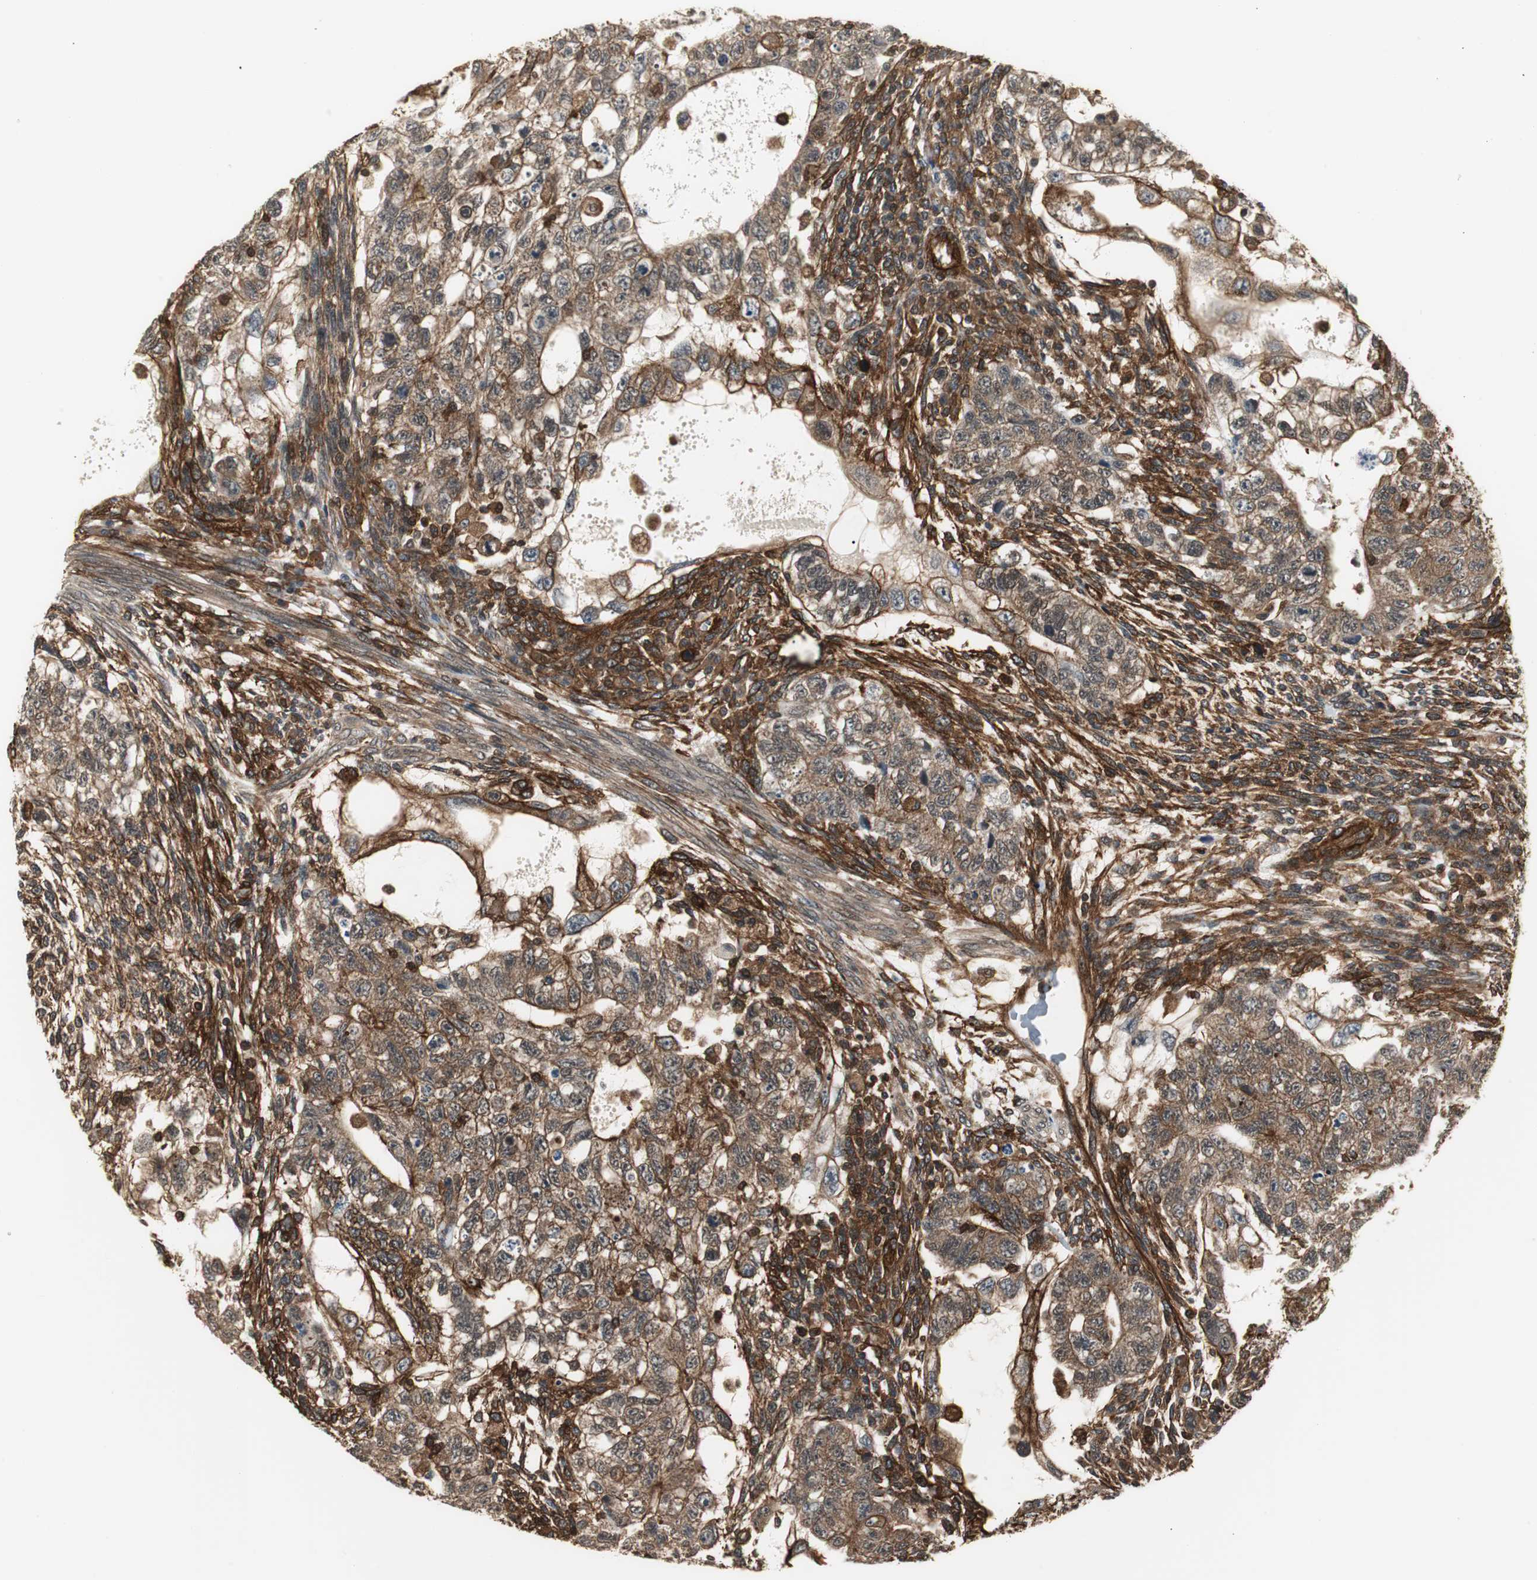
{"staining": {"intensity": "strong", "quantity": ">75%", "location": "cytoplasmic/membranous"}, "tissue": "testis cancer", "cell_type": "Tumor cells", "image_type": "cancer", "snomed": [{"axis": "morphology", "description": "Normal tissue, NOS"}, {"axis": "morphology", "description": "Carcinoma, Embryonal, NOS"}, {"axis": "topography", "description": "Testis"}], "caption": "Embryonal carcinoma (testis) stained with a brown dye displays strong cytoplasmic/membranous positive staining in approximately >75% of tumor cells.", "gene": "PTPN11", "patient": {"sex": "male", "age": 36}}